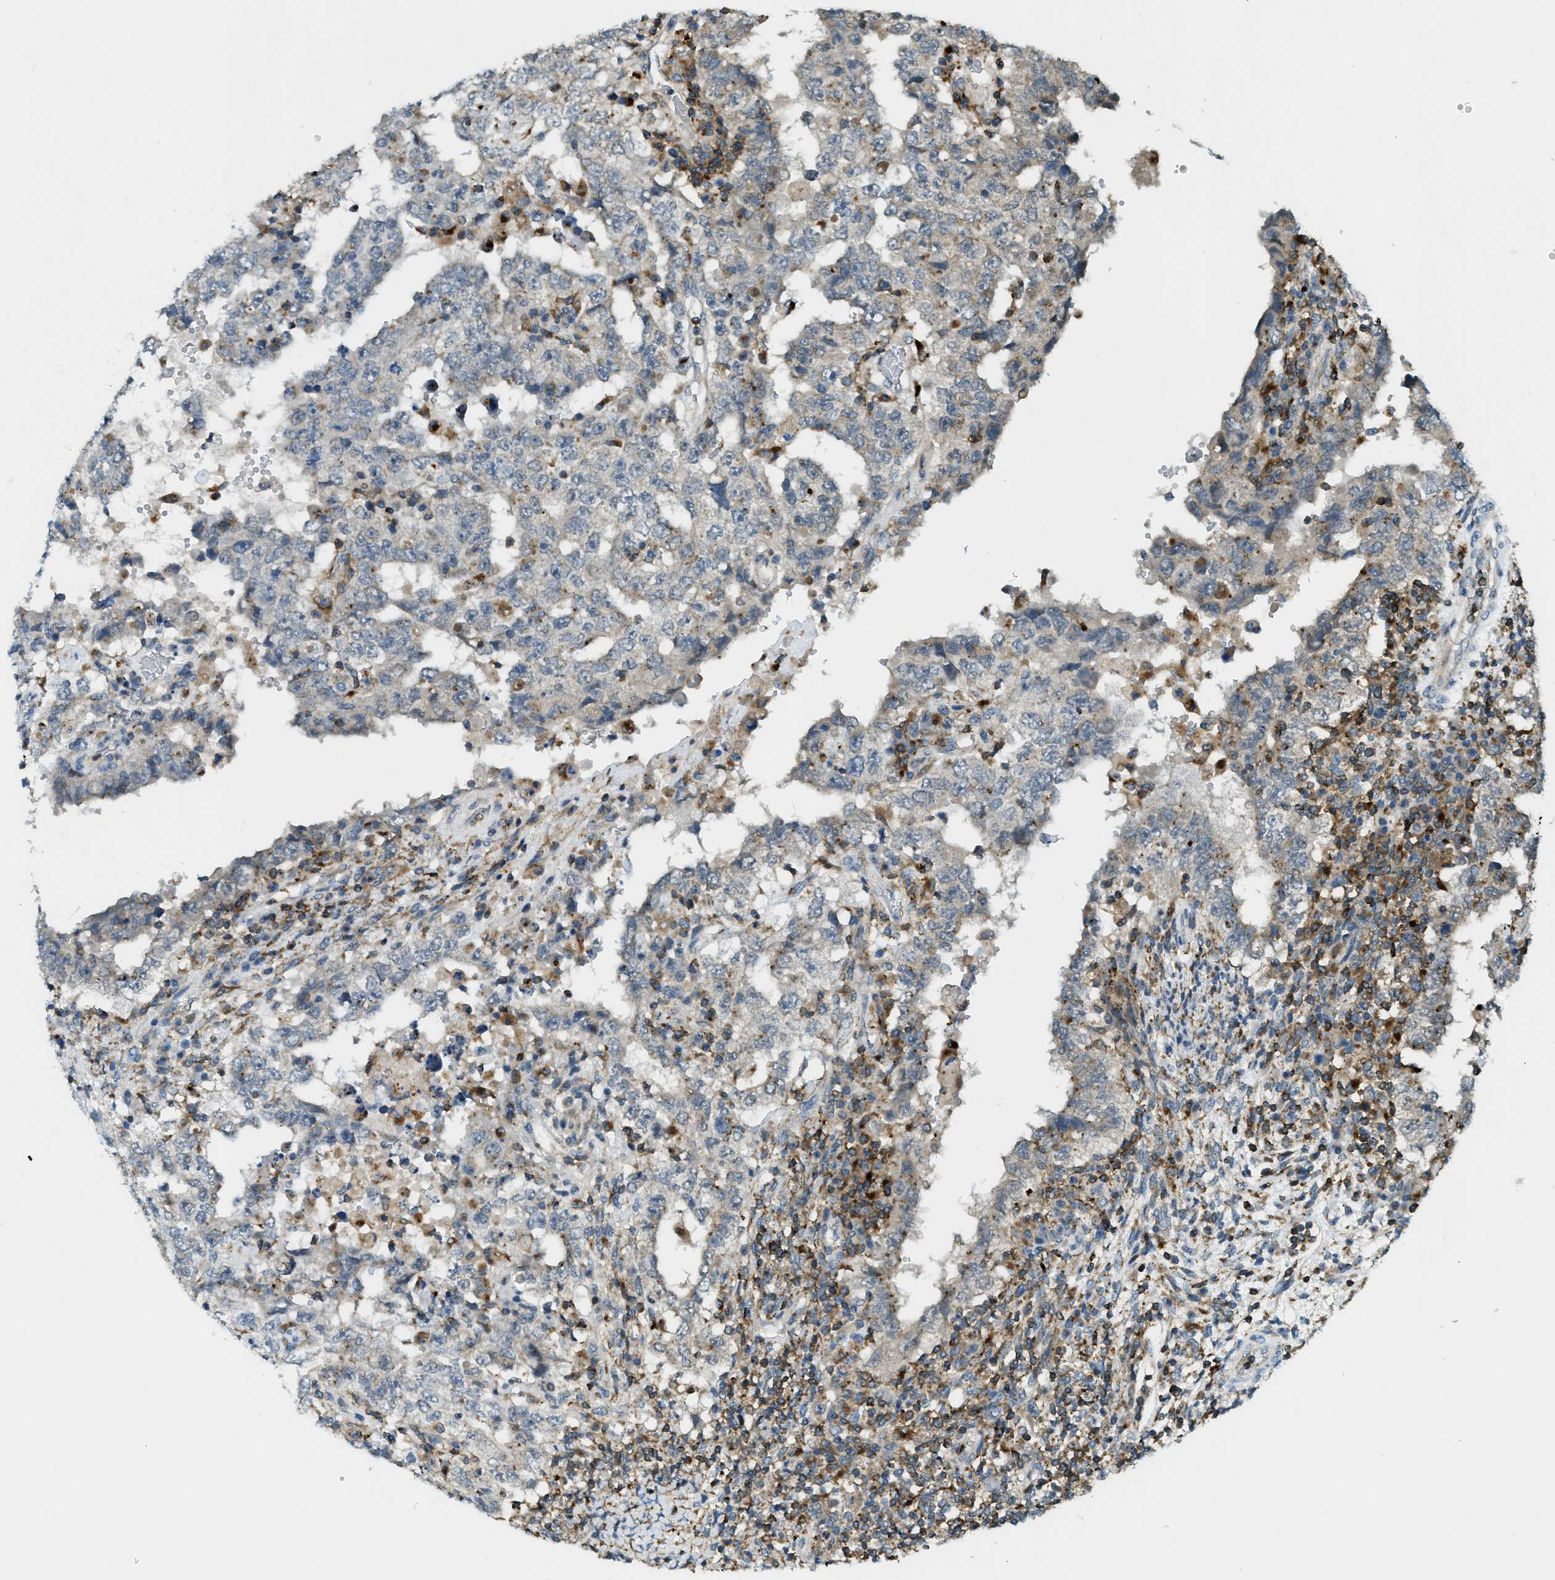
{"staining": {"intensity": "weak", "quantity": "<25%", "location": "cytoplasmic/membranous"}, "tissue": "testis cancer", "cell_type": "Tumor cells", "image_type": "cancer", "snomed": [{"axis": "morphology", "description": "Carcinoma, Embryonal, NOS"}, {"axis": "topography", "description": "Testis"}], "caption": "Testis embryonal carcinoma was stained to show a protein in brown. There is no significant positivity in tumor cells.", "gene": "PLBD2", "patient": {"sex": "male", "age": 26}}